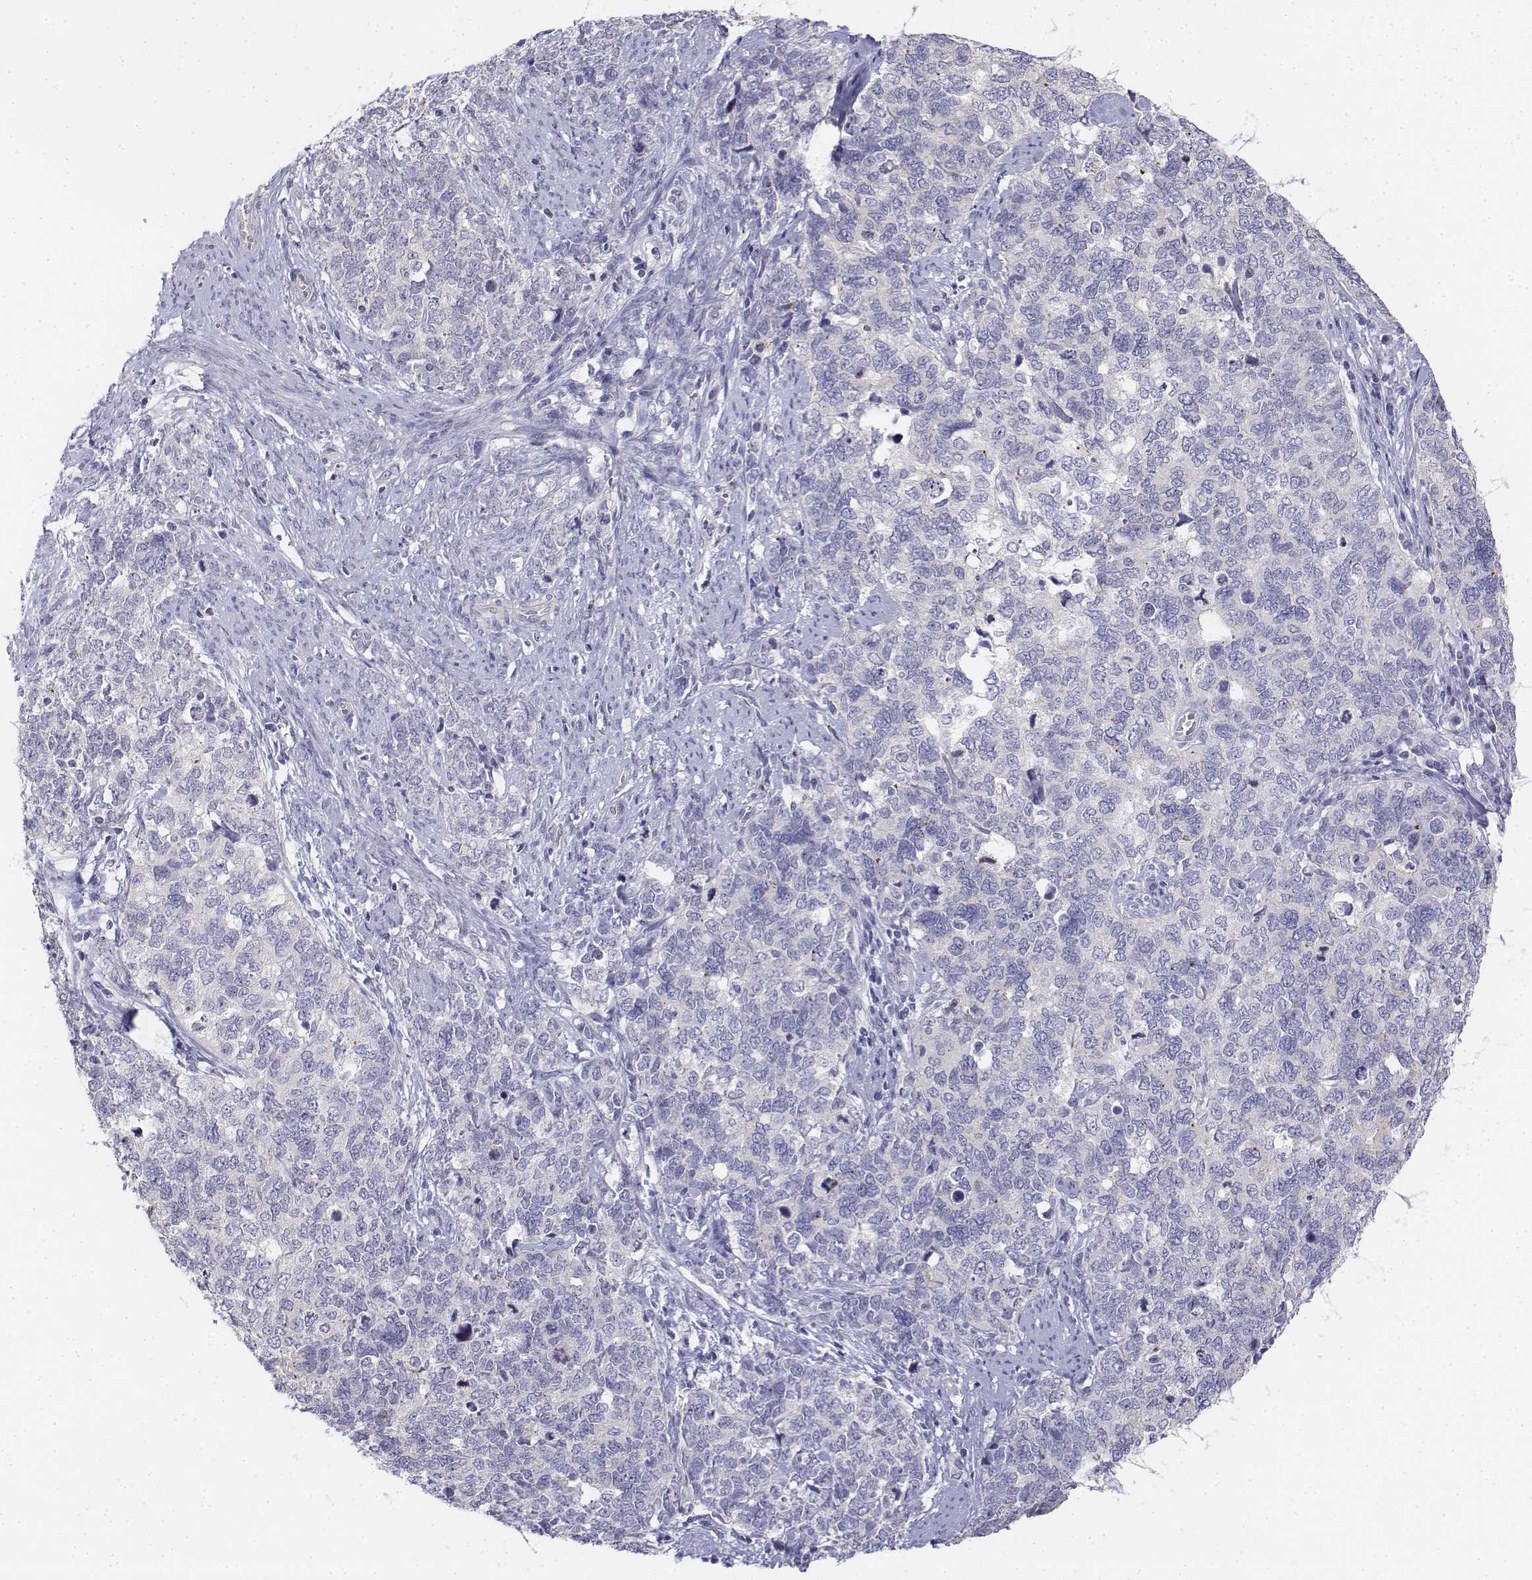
{"staining": {"intensity": "negative", "quantity": "none", "location": "none"}, "tissue": "cervical cancer", "cell_type": "Tumor cells", "image_type": "cancer", "snomed": [{"axis": "morphology", "description": "Squamous cell carcinoma, NOS"}, {"axis": "topography", "description": "Cervix"}], "caption": "This is a micrograph of IHC staining of squamous cell carcinoma (cervical), which shows no staining in tumor cells.", "gene": "LGSN", "patient": {"sex": "female", "age": 63}}